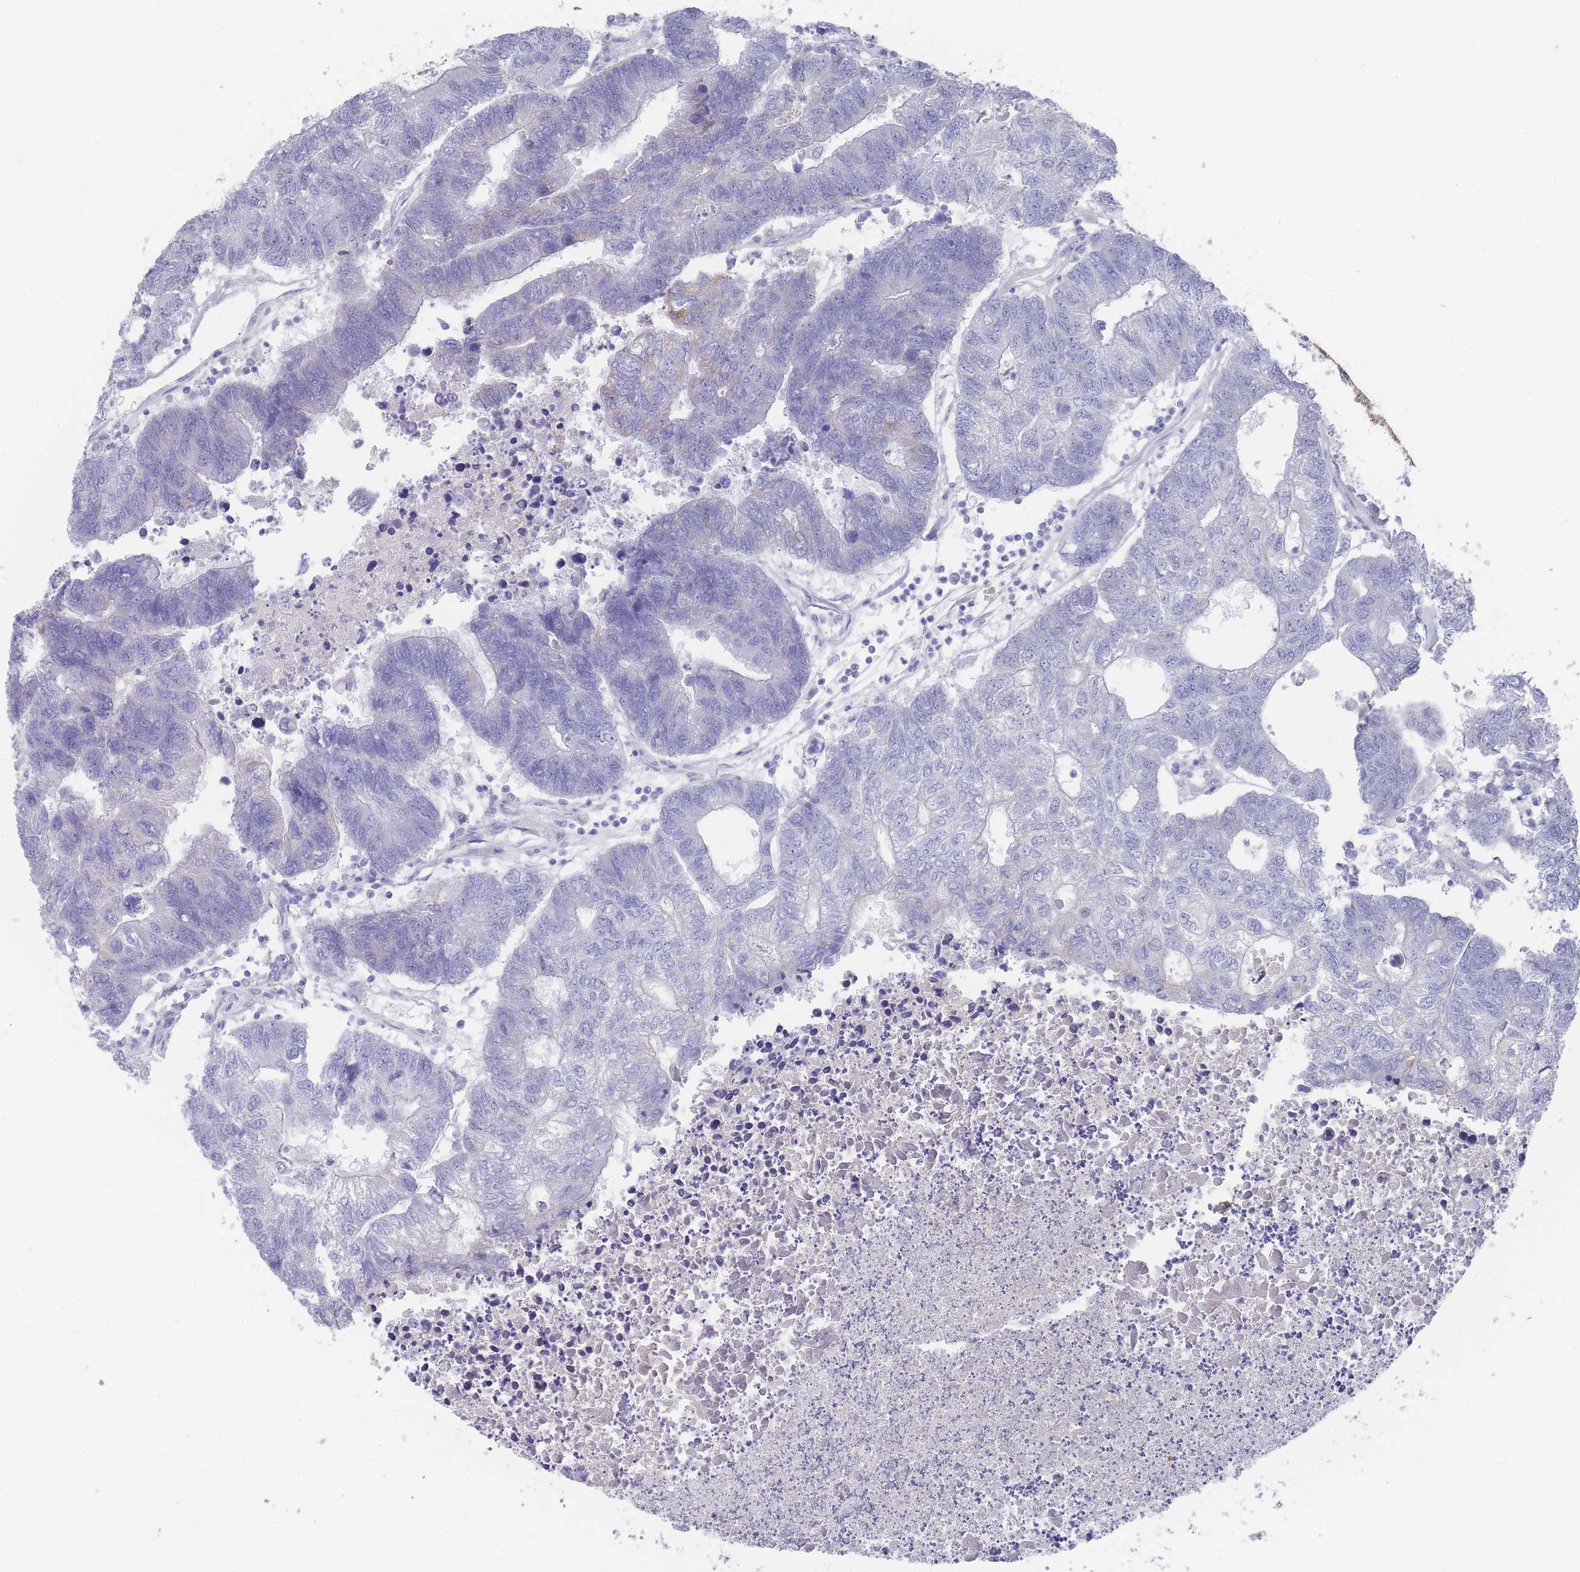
{"staining": {"intensity": "negative", "quantity": "none", "location": "none"}, "tissue": "colorectal cancer", "cell_type": "Tumor cells", "image_type": "cancer", "snomed": [{"axis": "morphology", "description": "Adenocarcinoma, NOS"}, {"axis": "topography", "description": "Colon"}], "caption": "High magnification brightfield microscopy of colorectal cancer (adenocarcinoma) stained with DAB (3,3'-diaminobenzidine) (brown) and counterstained with hematoxylin (blue): tumor cells show no significant staining.", "gene": "SCCPDH", "patient": {"sex": "female", "age": 48}}